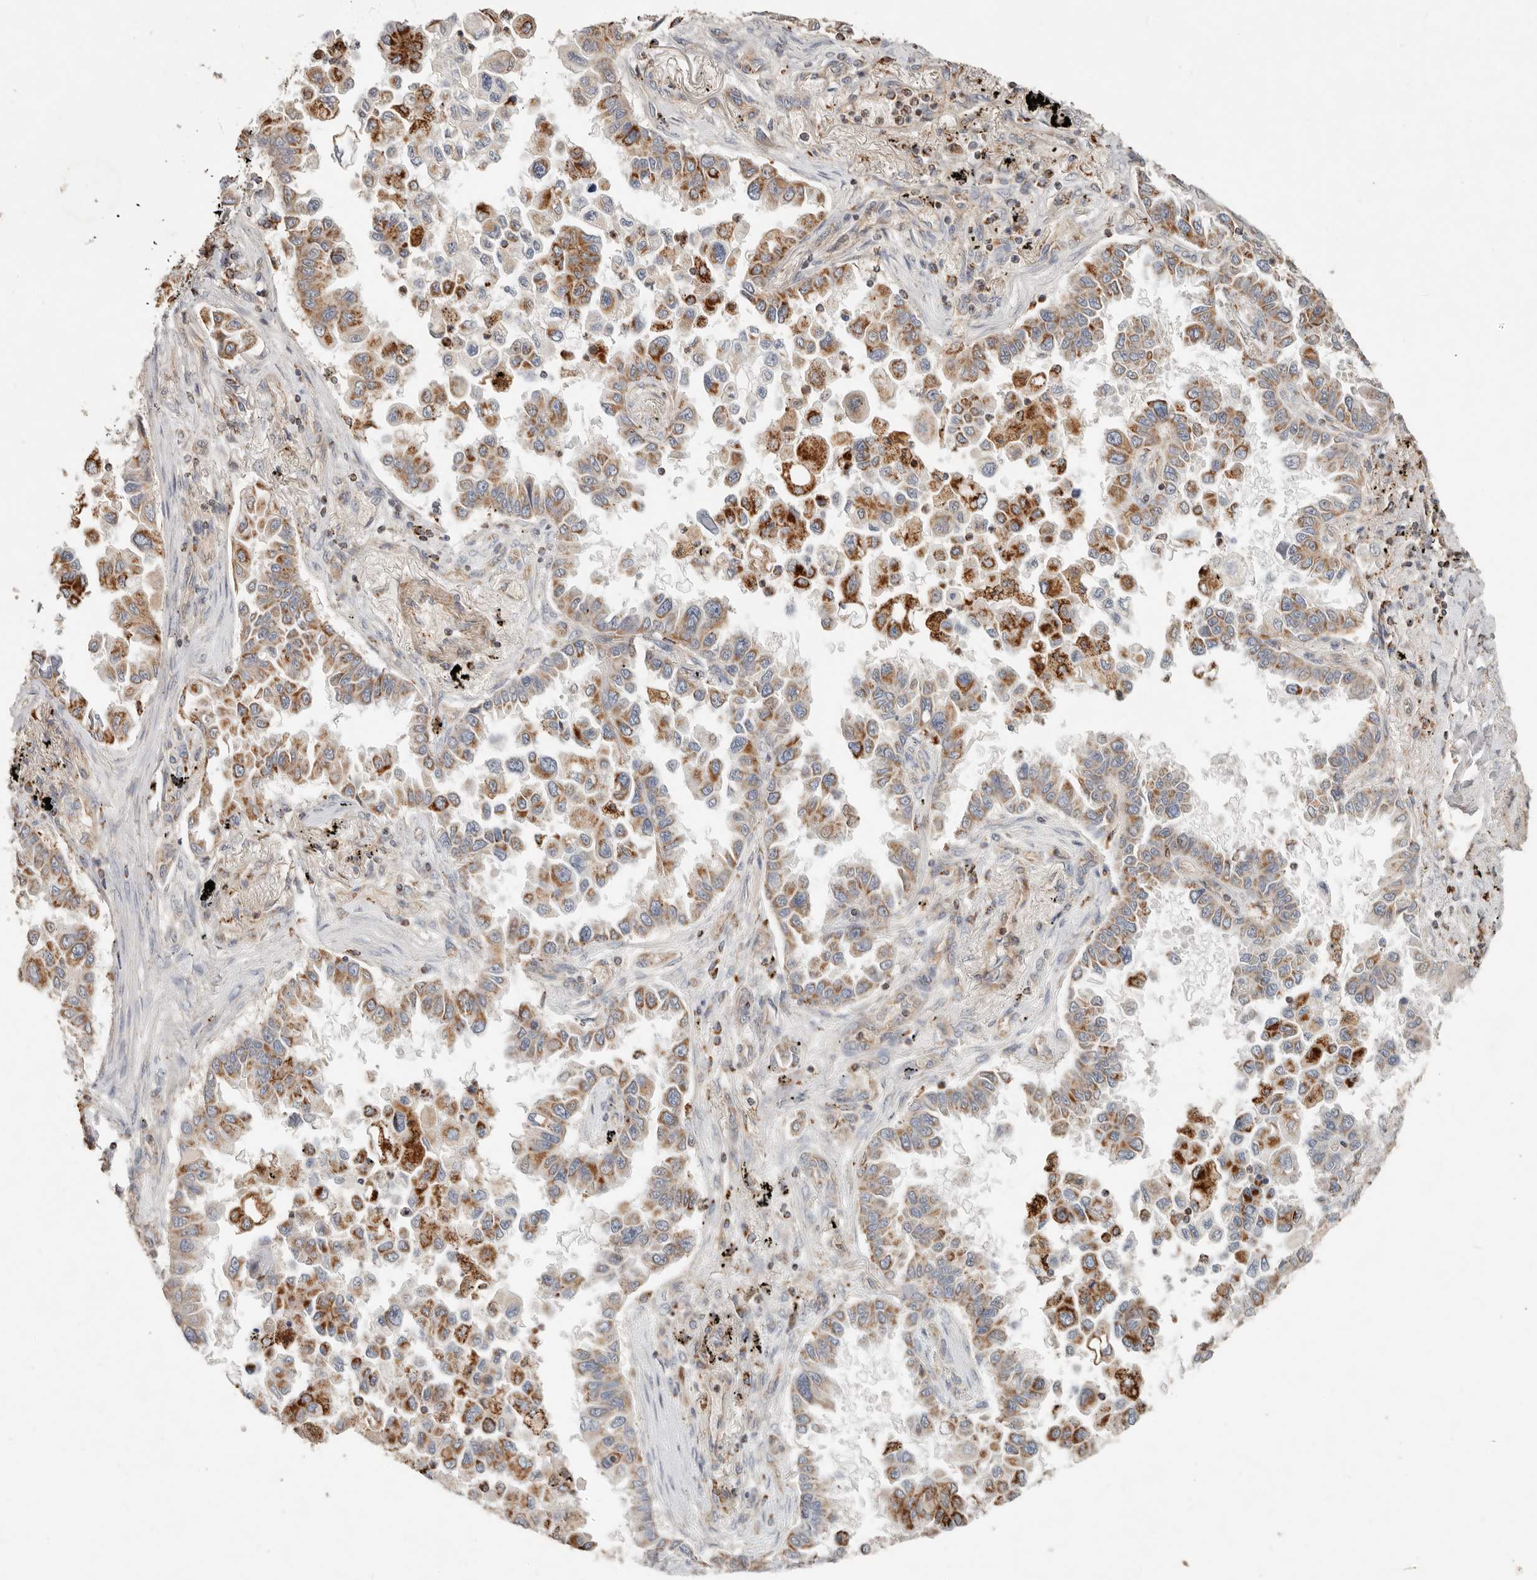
{"staining": {"intensity": "strong", "quantity": ">75%", "location": "cytoplasmic/membranous"}, "tissue": "lung cancer", "cell_type": "Tumor cells", "image_type": "cancer", "snomed": [{"axis": "morphology", "description": "Adenocarcinoma, NOS"}, {"axis": "topography", "description": "Lung"}], "caption": "Immunohistochemical staining of human lung adenocarcinoma exhibits high levels of strong cytoplasmic/membranous expression in about >75% of tumor cells.", "gene": "ARHGEF10L", "patient": {"sex": "female", "age": 67}}